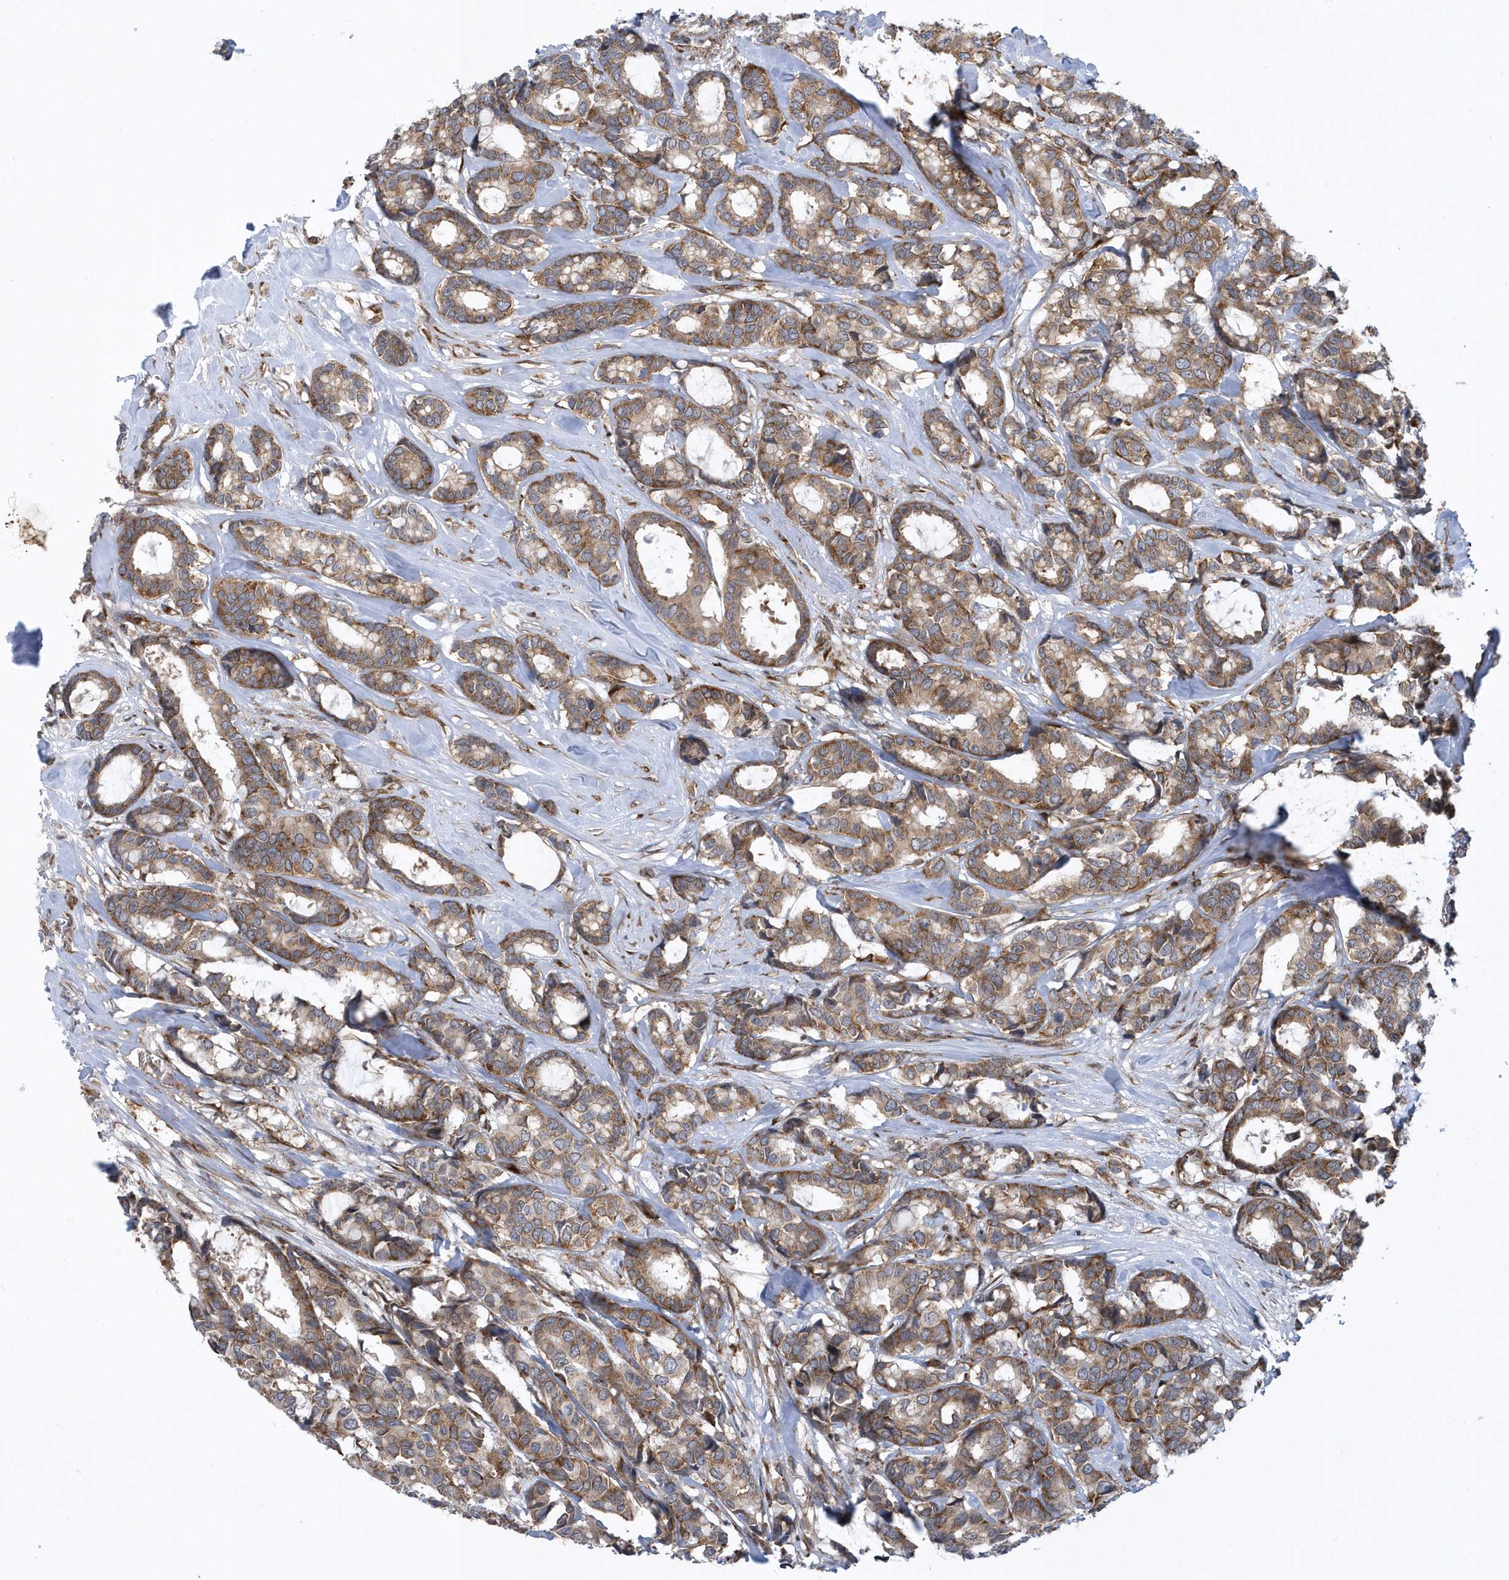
{"staining": {"intensity": "moderate", "quantity": ">75%", "location": "cytoplasmic/membranous"}, "tissue": "breast cancer", "cell_type": "Tumor cells", "image_type": "cancer", "snomed": [{"axis": "morphology", "description": "Duct carcinoma"}, {"axis": "topography", "description": "Breast"}], "caption": "Breast invasive ductal carcinoma stained with a brown dye exhibits moderate cytoplasmic/membranous positive positivity in about >75% of tumor cells.", "gene": "PHF1", "patient": {"sex": "female", "age": 87}}